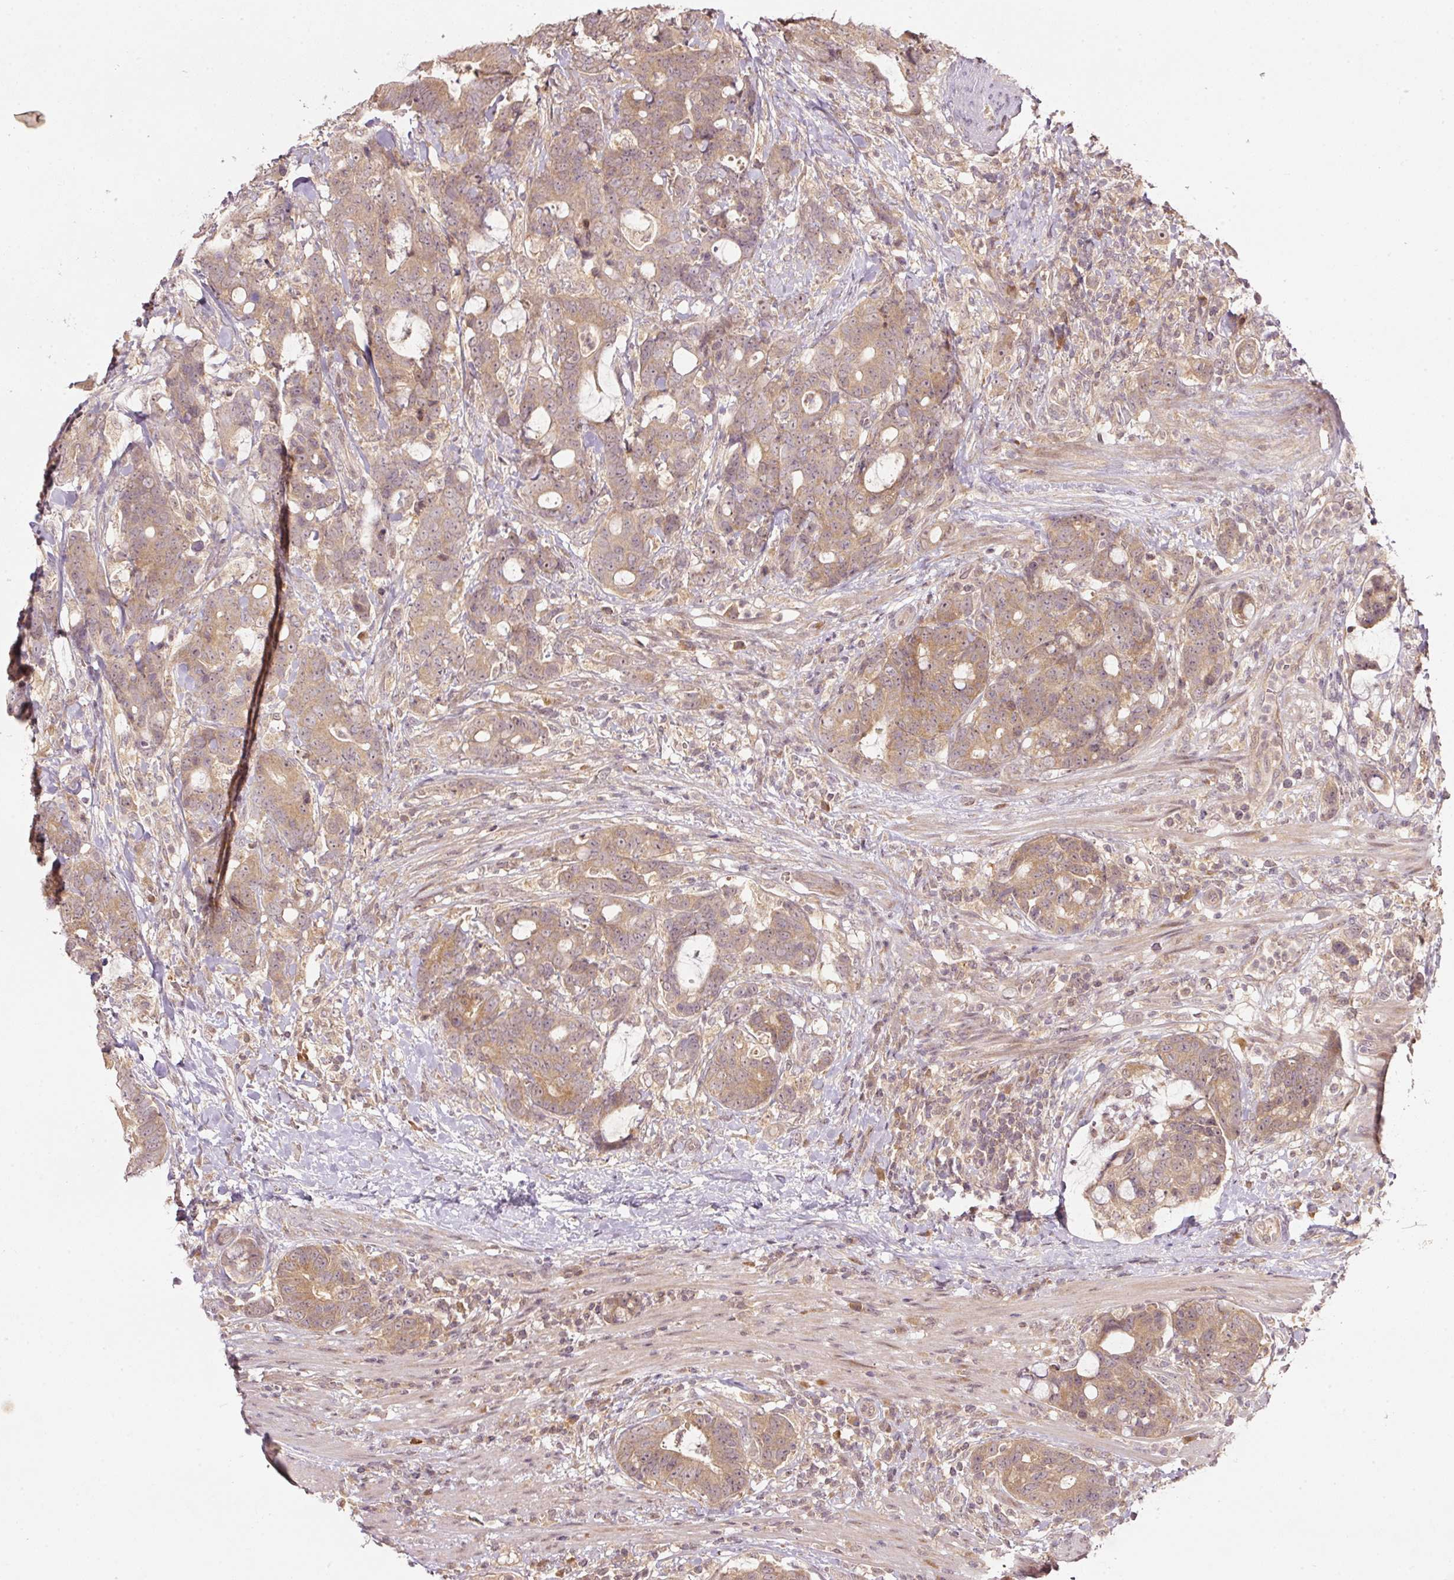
{"staining": {"intensity": "moderate", "quantity": ">75%", "location": "cytoplasmic/membranous,nuclear"}, "tissue": "colorectal cancer", "cell_type": "Tumor cells", "image_type": "cancer", "snomed": [{"axis": "morphology", "description": "Adenocarcinoma, NOS"}, {"axis": "topography", "description": "Colon"}], "caption": "Immunohistochemistry (DAB (3,3'-diaminobenzidine)) staining of human colorectal adenocarcinoma shows moderate cytoplasmic/membranous and nuclear protein staining in approximately >75% of tumor cells. The staining was performed using DAB (3,3'-diaminobenzidine) to visualize the protein expression in brown, while the nuclei were stained in blue with hematoxylin (Magnification: 20x).", "gene": "PCDHB1", "patient": {"sex": "female", "age": 82}}